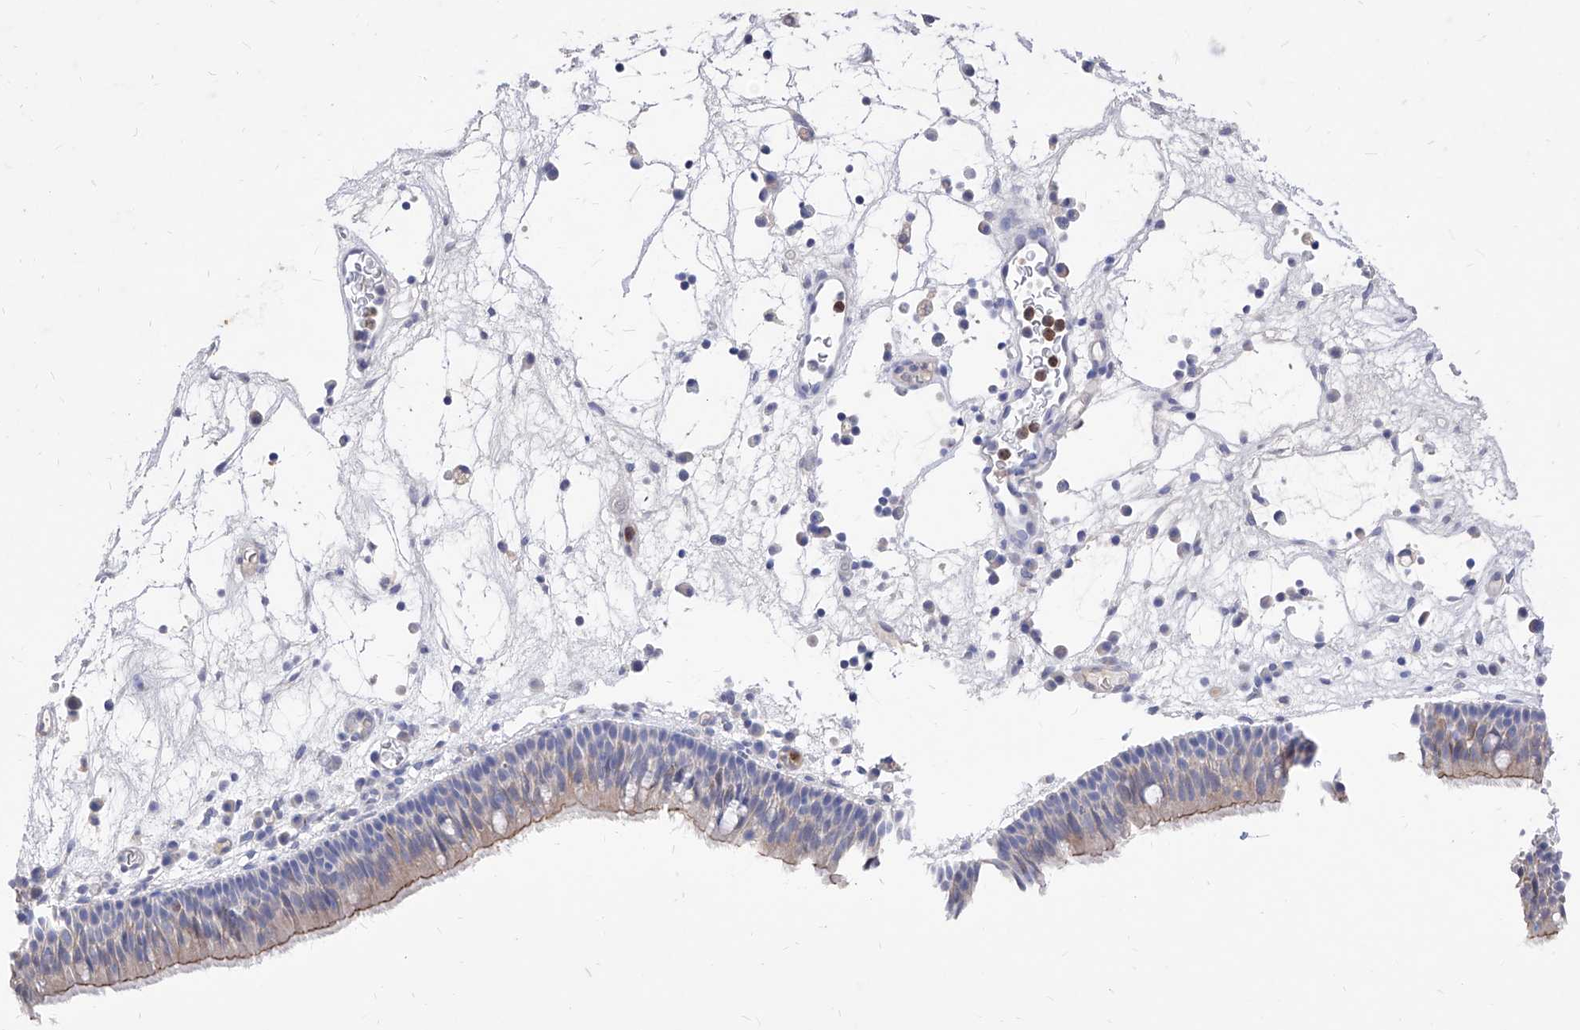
{"staining": {"intensity": "weak", "quantity": "<25%", "location": "cytoplasmic/membranous"}, "tissue": "nasopharynx", "cell_type": "Respiratory epithelial cells", "image_type": "normal", "snomed": [{"axis": "morphology", "description": "Normal tissue, NOS"}, {"axis": "morphology", "description": "Inflammation, NOS"}, {"axis": "morphology", "description": "Malignant melanoma, Metastatic site"}, {"axis": "topography", "description": "Nasopharynx"}], "caption": "A high-resolution photomicrograph shows immunohistochemistry staining of normal nasopharynx, which reveals no significant staining in respiratory epithelial cells. (DAB immunohistochemistry, high magnification).", "gene": "VAX1", "patient": {"sex": "male", "age": 70}}